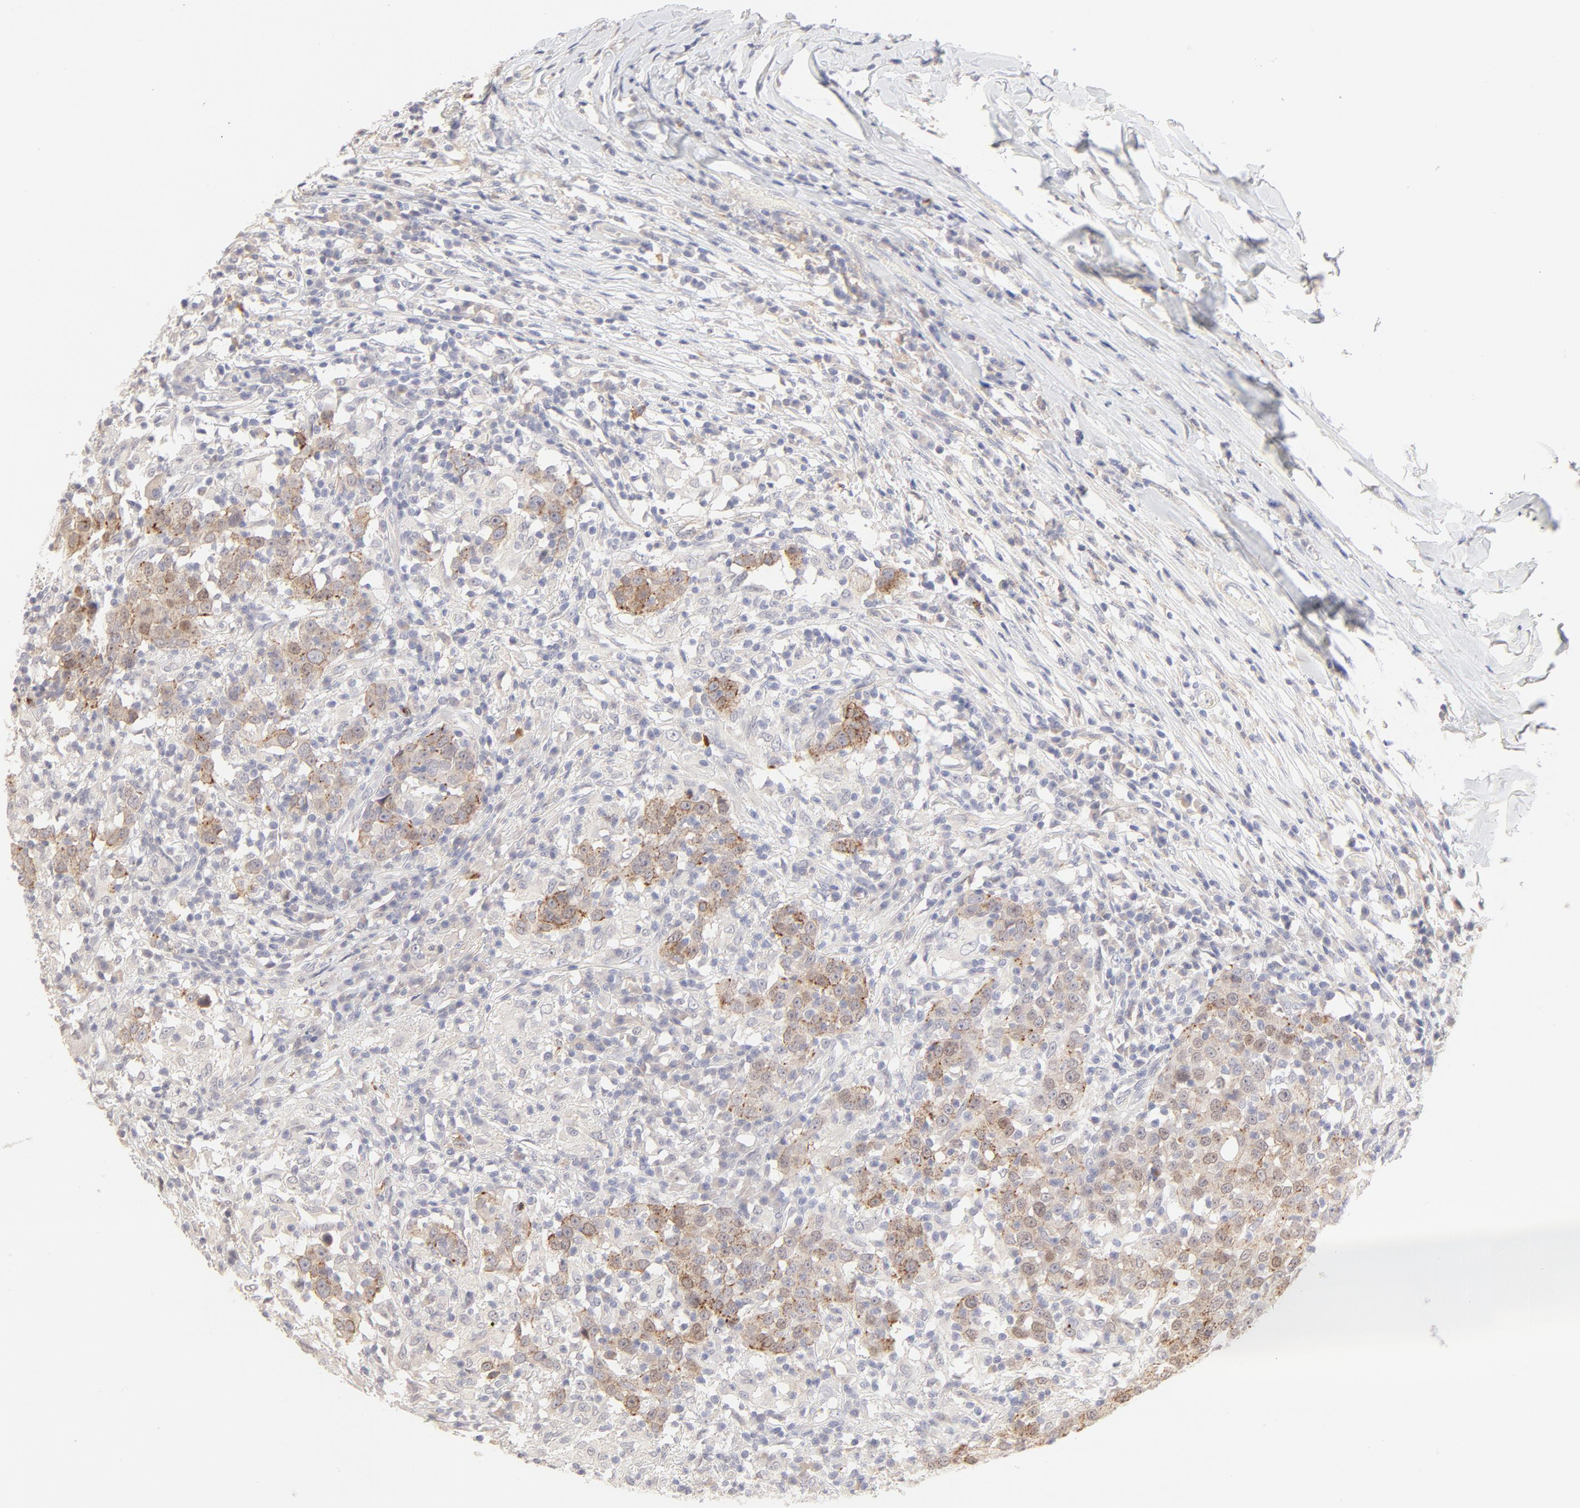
{"staining": {"intensity": "weak", "quantity": "25%-75%", "location": "cytoplasmic/membranous,nuclear"}, "tissue": "head and neck cancer", "cell_type": "Tumor cells", "image_type": "cancer", "snomed": [{"axis": "morphology", "description": "Adenocarcinoma, NOS"}, {"axis": "topography", "description": "Salivary gland"}, {"axis": "topography", "description": "Head-Neck"}], "caption": "Protein staining by IHC shows weak cytoplasmic/membranous and nuclear positivity in approximately 25%-75% of tumor cells in head and neck adenocarcinoma.", "gene": "ELF3", "patient": {"sex": "female", "age": 65}}